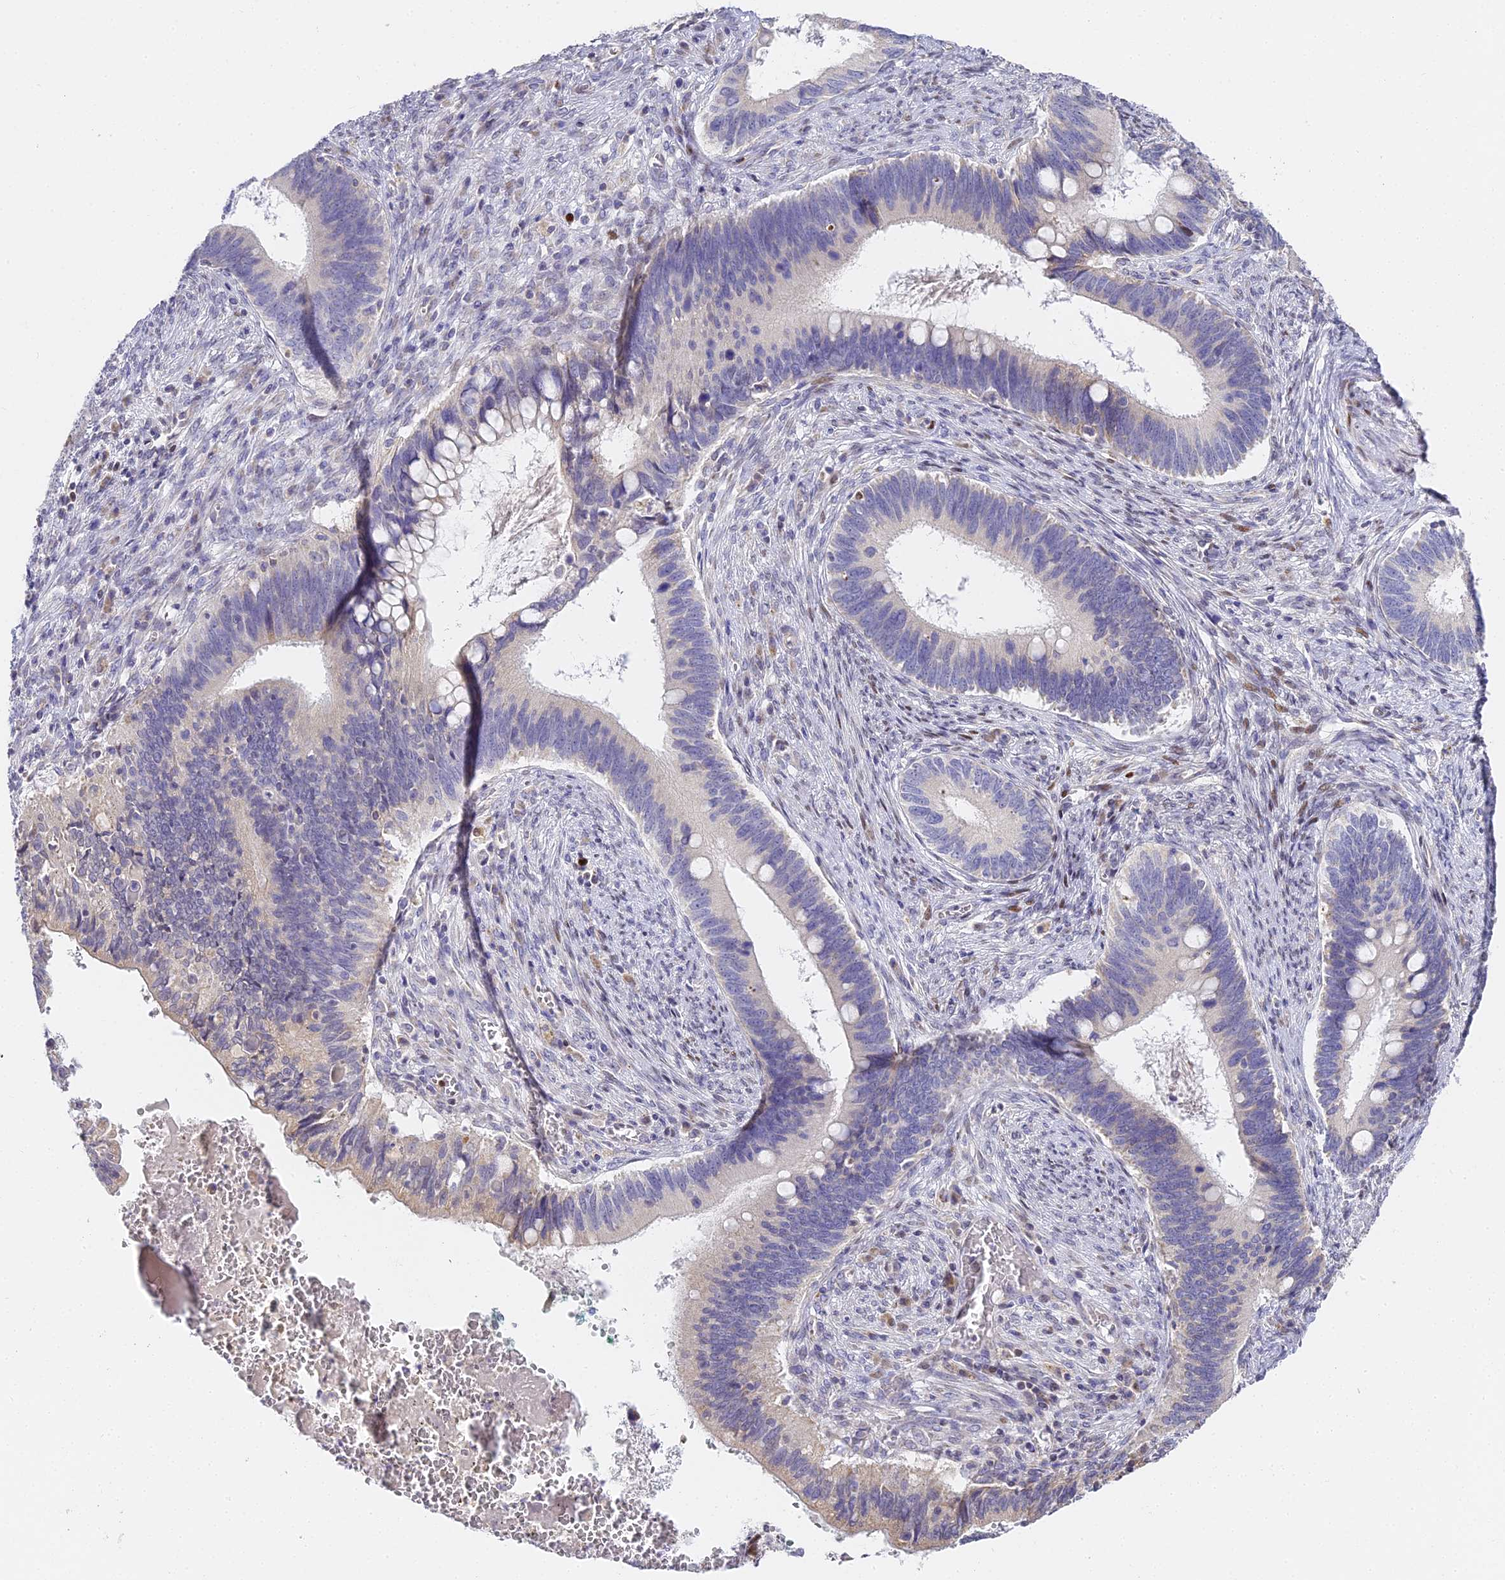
{"staining": {"intensity": "weak", "quantity": "<25%", "location": "cytoplasmic/membranous"}, "tissue": "cervical cancer", "cell_type": "Tumor cells", "image_type": "cancer", "snomed": [{"axis": "morphology", "description": "Adenocarcinoma, NOS"}, {"axis": "topography", "description": "Cervix"}], "caption": "Tumor cells show no significant expression in cervical cancer.", "gene": "SERP1", "patient": {"sex": "female", "age": 42}}